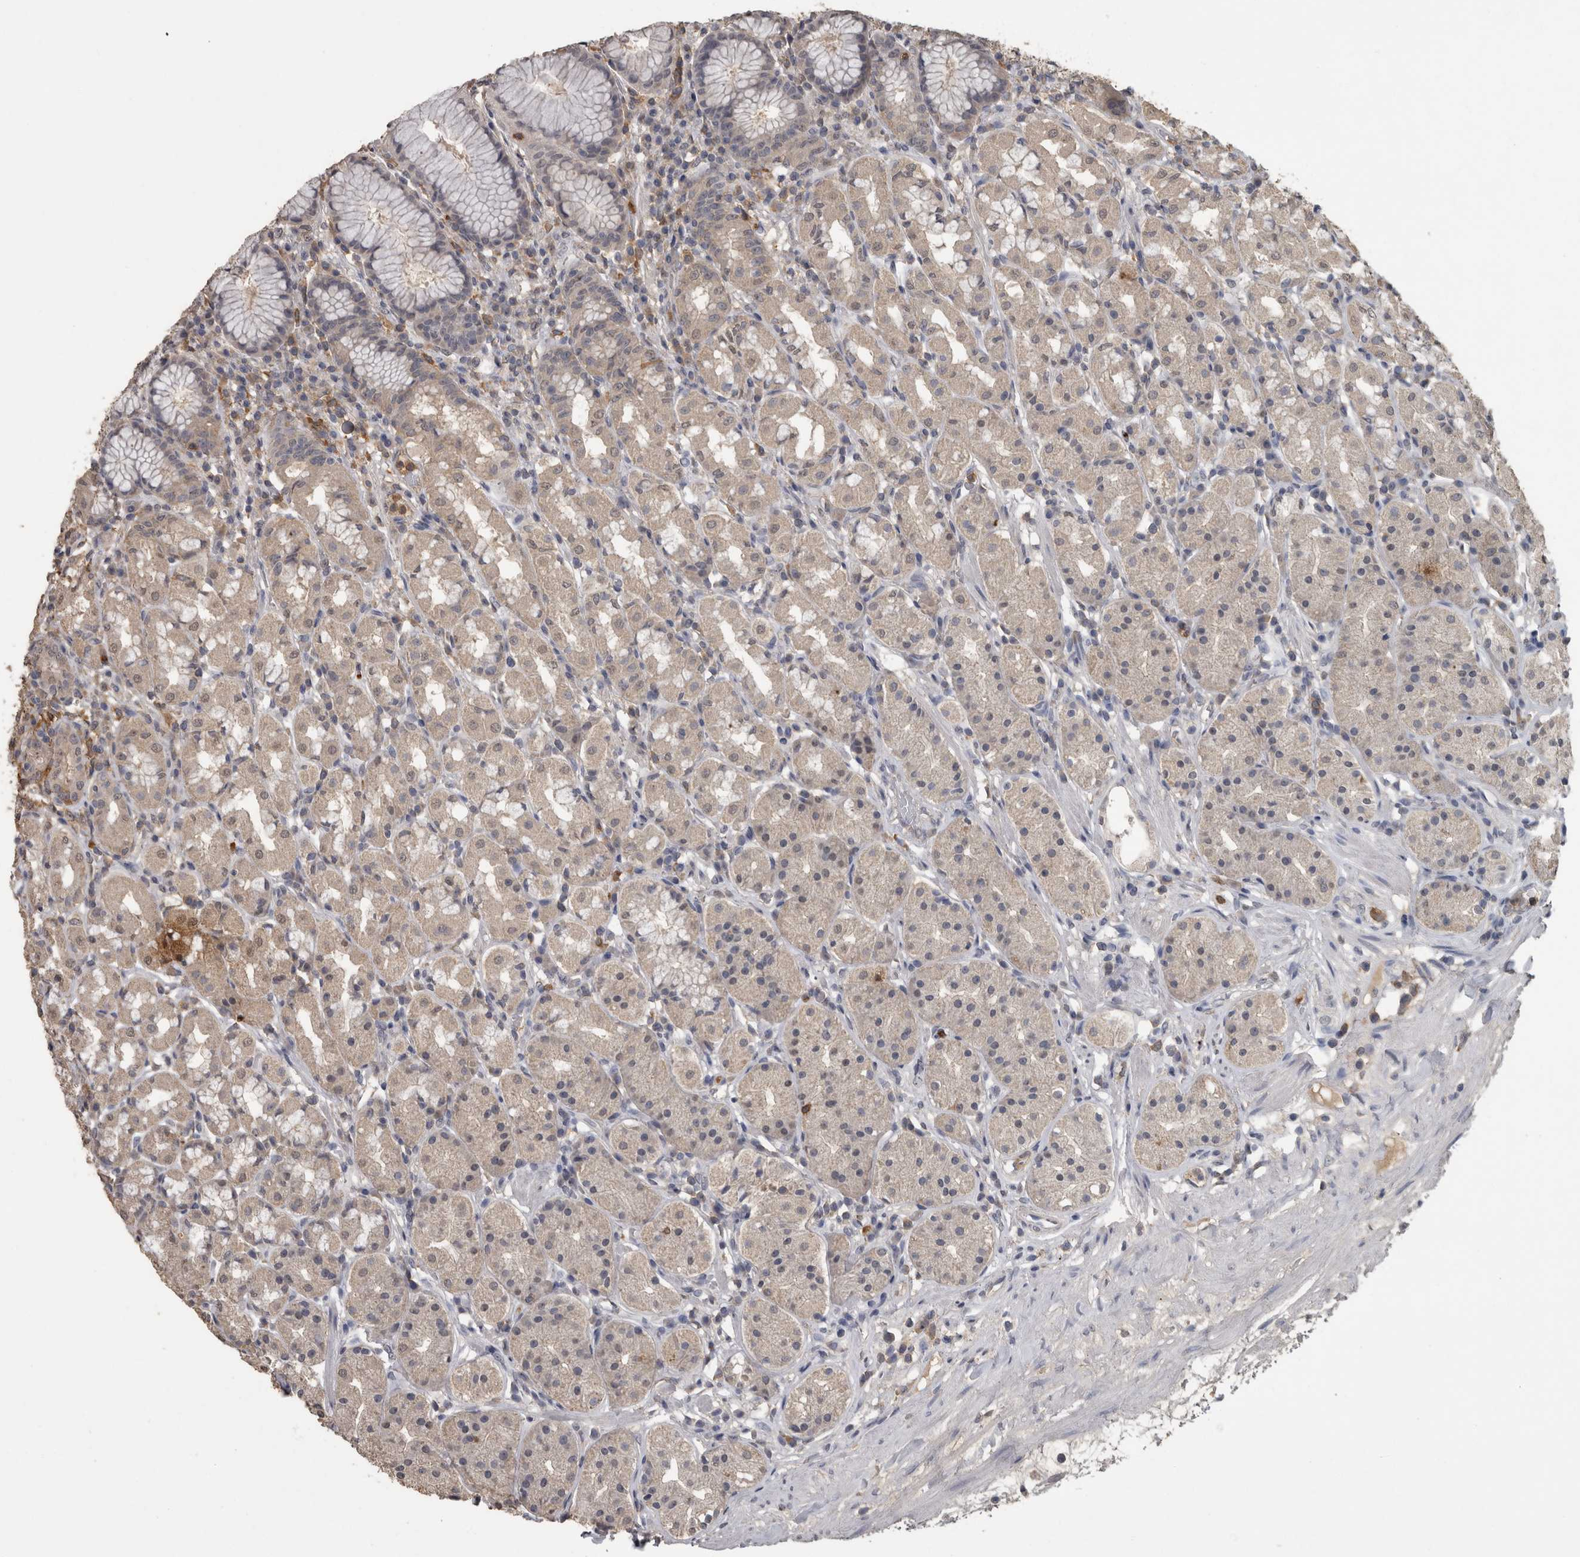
{"staining": {"intensity": "weak", "quantity": "<25%", "location": "cytoplasmic/membranous"}, "tissue": "stomach", "cell_type": "Glandular cells", "image_type": "normal", "snomed": [{"axis": "morphology", "description": "Normal tissue, NOS"}, {"axis": "topography", "description": "Stomach, lower"}], "caption": "High power microscopy photomicrograph of an immunohistochemistry histopathology image of unremarkable stomach, revealing no significant expression in glandular cells. (DAB immunohistochemistry (IHC) with hematoxylin counter stain).", "gene": "PIK3AP1", "patient": {"sex": "female", "age": 56}}